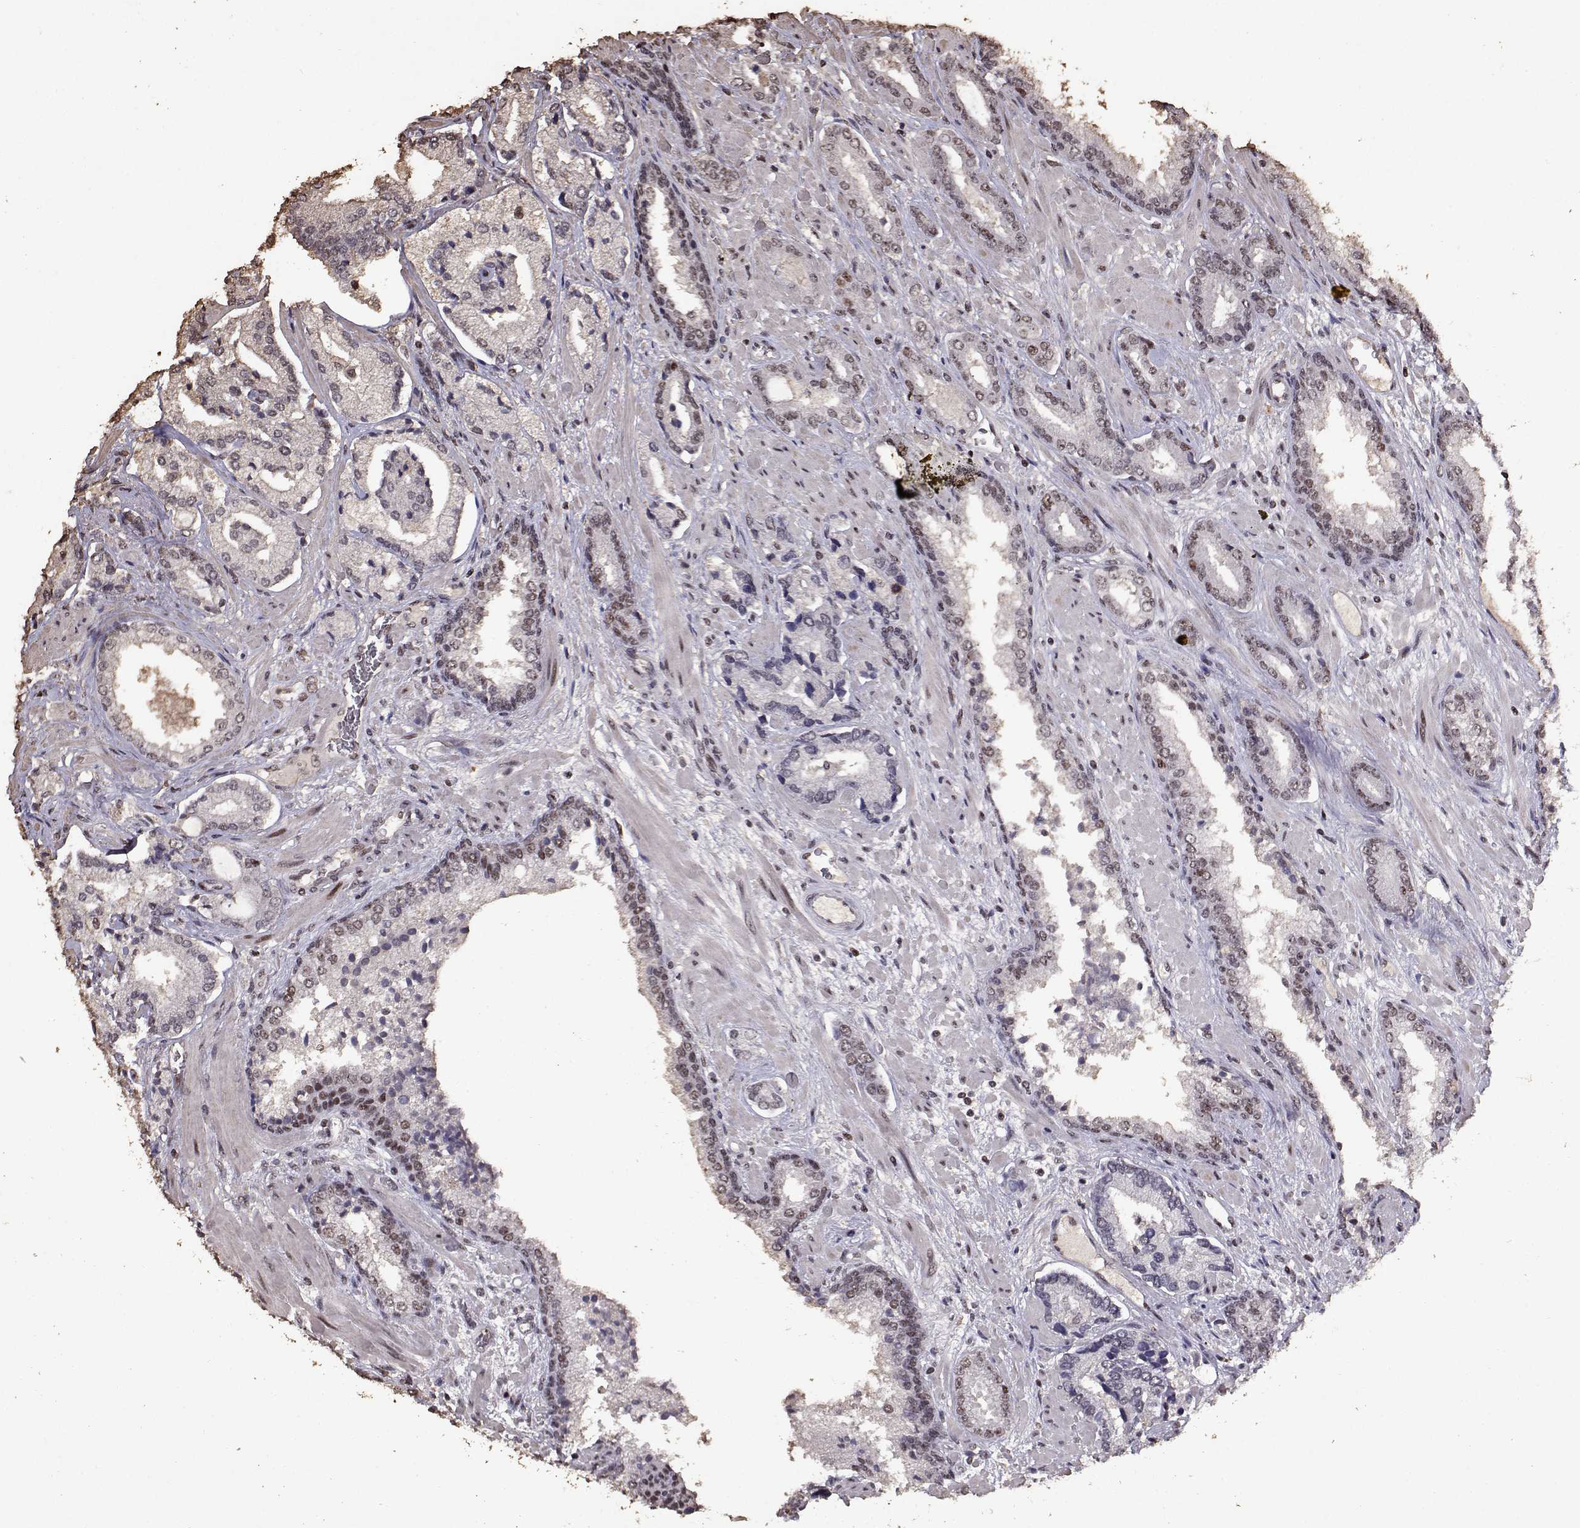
{"staining": {"intensity": "weak", "quantity": ">75%", "location": "nuclear"}, "tissue": "prostate cancer", "cell_type": "Tumor cells", "image_type": "cancer", "snomed": [{"axis": "morphology", "description": "Adenocarcinoma, Low grade"}, {"axis": "topography", "description": "Prostate"}], "caption": "A photomicrograph of prostate low-grade adenocarcinoma stained for a protein reveals weak nuclear brown staining in tumor cells.", "gene": "TOE1", "patient": {"sex": "male", "age": 61}}